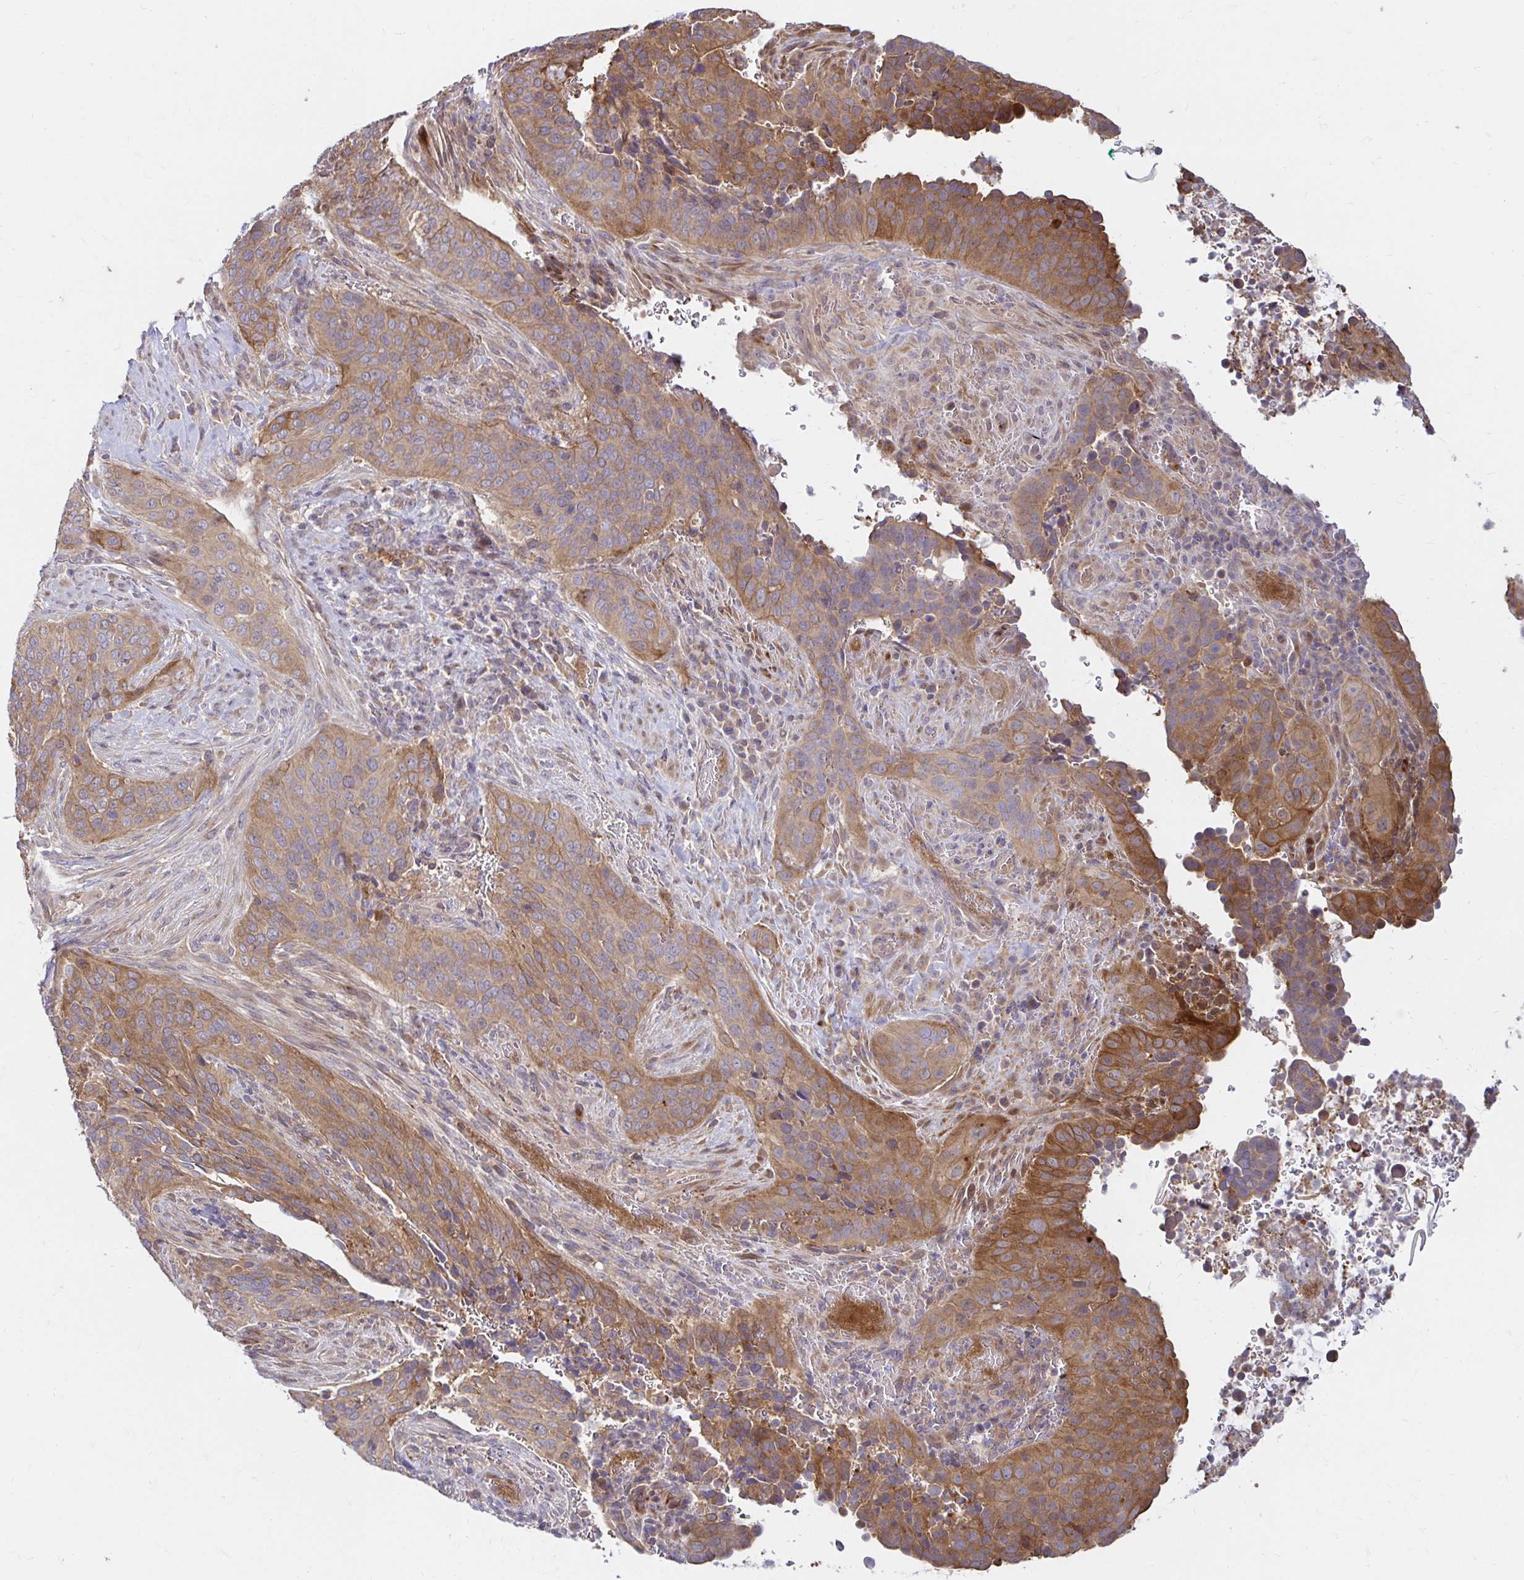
{"staining": {"intensity": "moderate", "quantity": "25%-75%", "location": "cytoplasmic/membranous"}, "tissue": "cervical cancer", "cell_type": "Tumor cells", "image_type": "cancer", "snomed": [{"axis": "morphology", "description": "Squamous cell carcinoma, NOS"}, {"axis": "topography", "description": "Cervix"}], "caption": "Moderate cytoplasmic/membranous staining is seen in about 25%-75% of tumor cells in cervical cancer.", "gene": "ITGA2", "patient": {"sex": "female", "age": 38}}